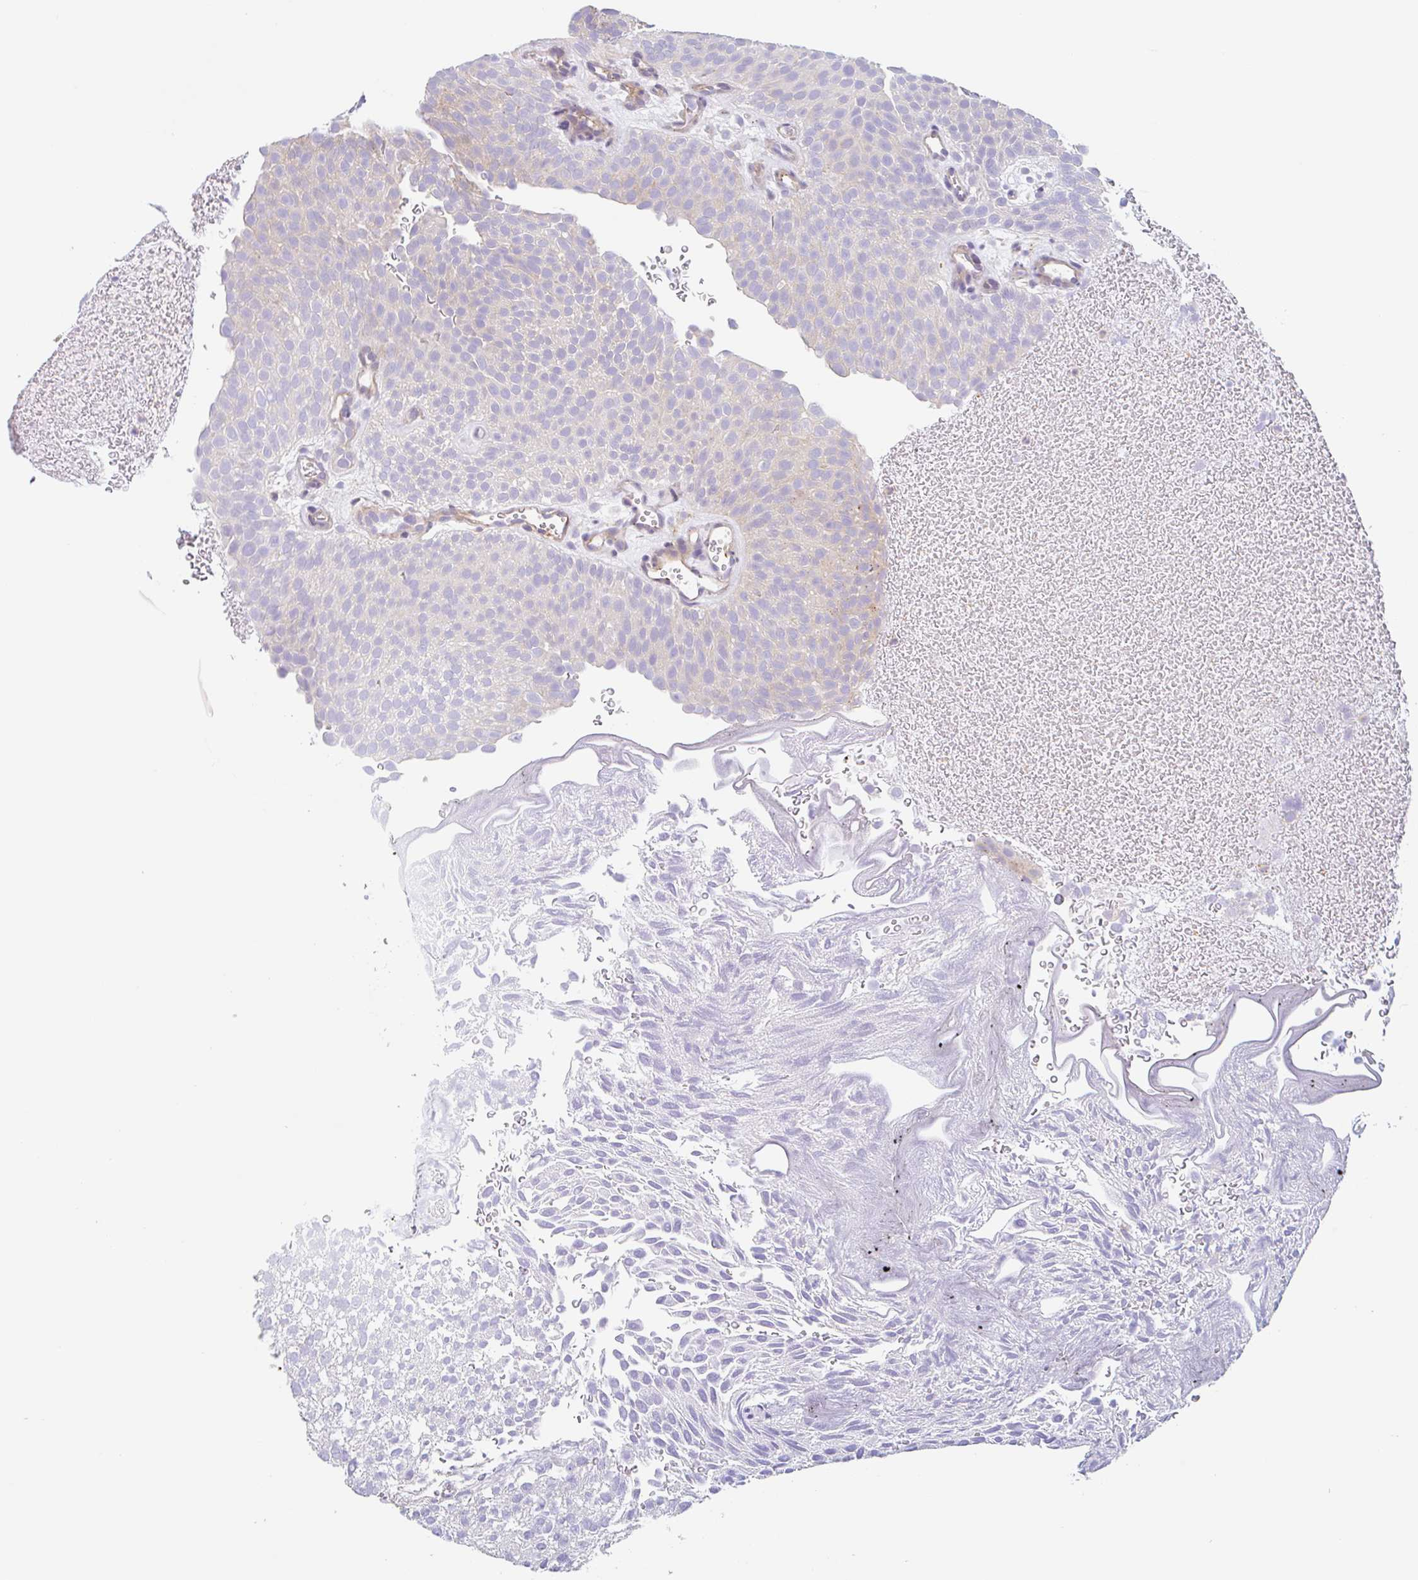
{"staining": {"intensity": "negative", "quantity": "none", "location": "none"}, "tissue": "urothelial cancer", "cell_type": "Tumor cells", "image_type": "cancer", "snomed": [{"axis": "morphology", "description": "Urothelial carcinoma, Low grade"}, {"axis": "topography", "description": "Urinary bladder"}], "caption": "Tumor cells are negative for brown protein staining in low-grade urothelial carcinoma. The staining is performed using DAB brown chromogen with nuclei counter-stained in using hematoxylin.", "gene": "LENG9", "patient": {"sex": "male", "age": 78}}